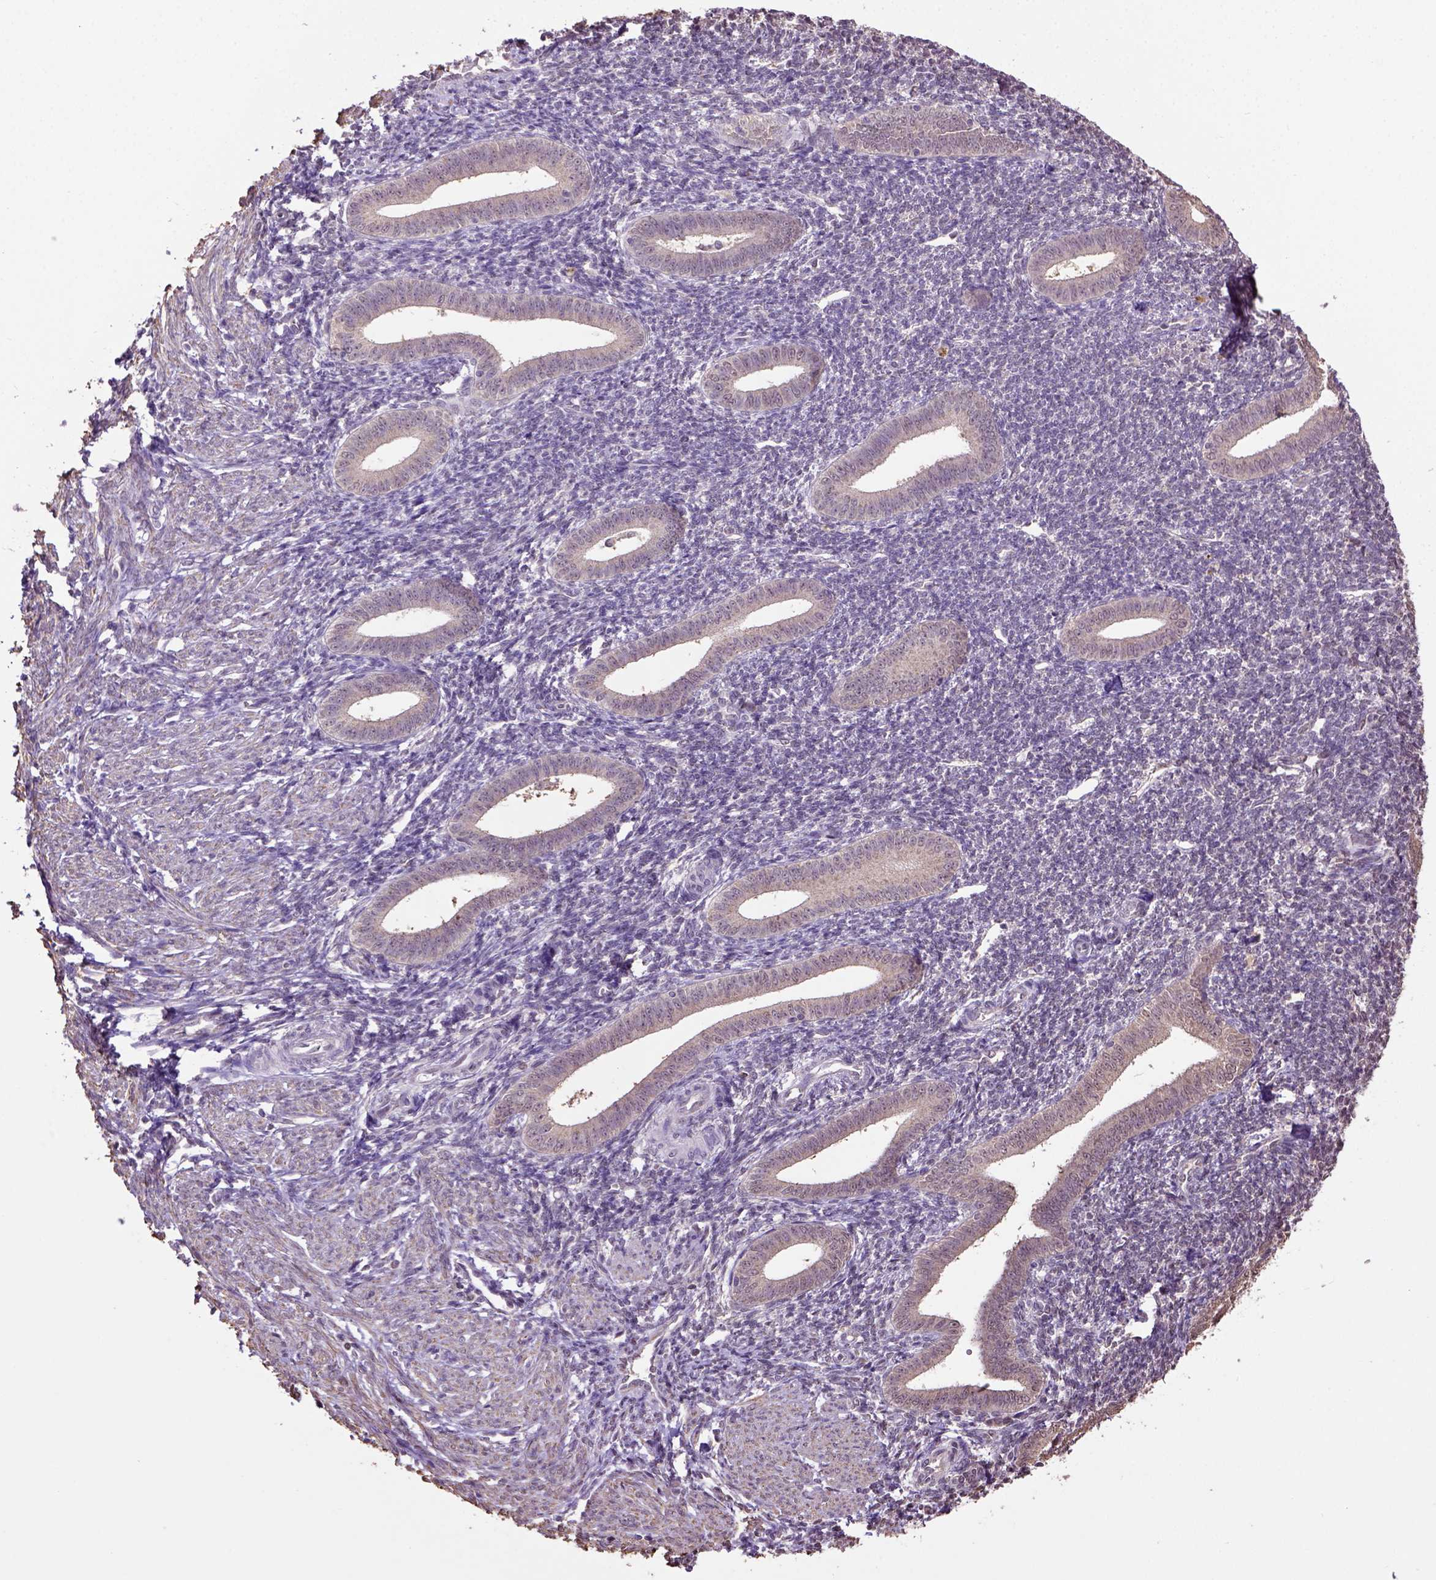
{"staining": {"intensity": "negative", "quantity": "none", "location": "none"}, "tissue": "endometrium", "cell_type": "Cells in endometrial stroma", "image_type": "normal", "snomed": [{"axis": "morphology", "description": "Normal tissue, NOS"}, {"axis": "topography", "description": "Endometrium"}], "caption": "This photomicrograph is of normal endometrium stained with immunohistochemistry (IHC) to label a protein in brown with the nuclei are counter-stained blue. There is no expression in cells in endometrial stroma. (DAB (3,3'-diaminobenzidine) immunohistochemistry with hematoxylin counter stain).", "gene": "WDR17", "patient": {"sex": "female", "age": 25}}